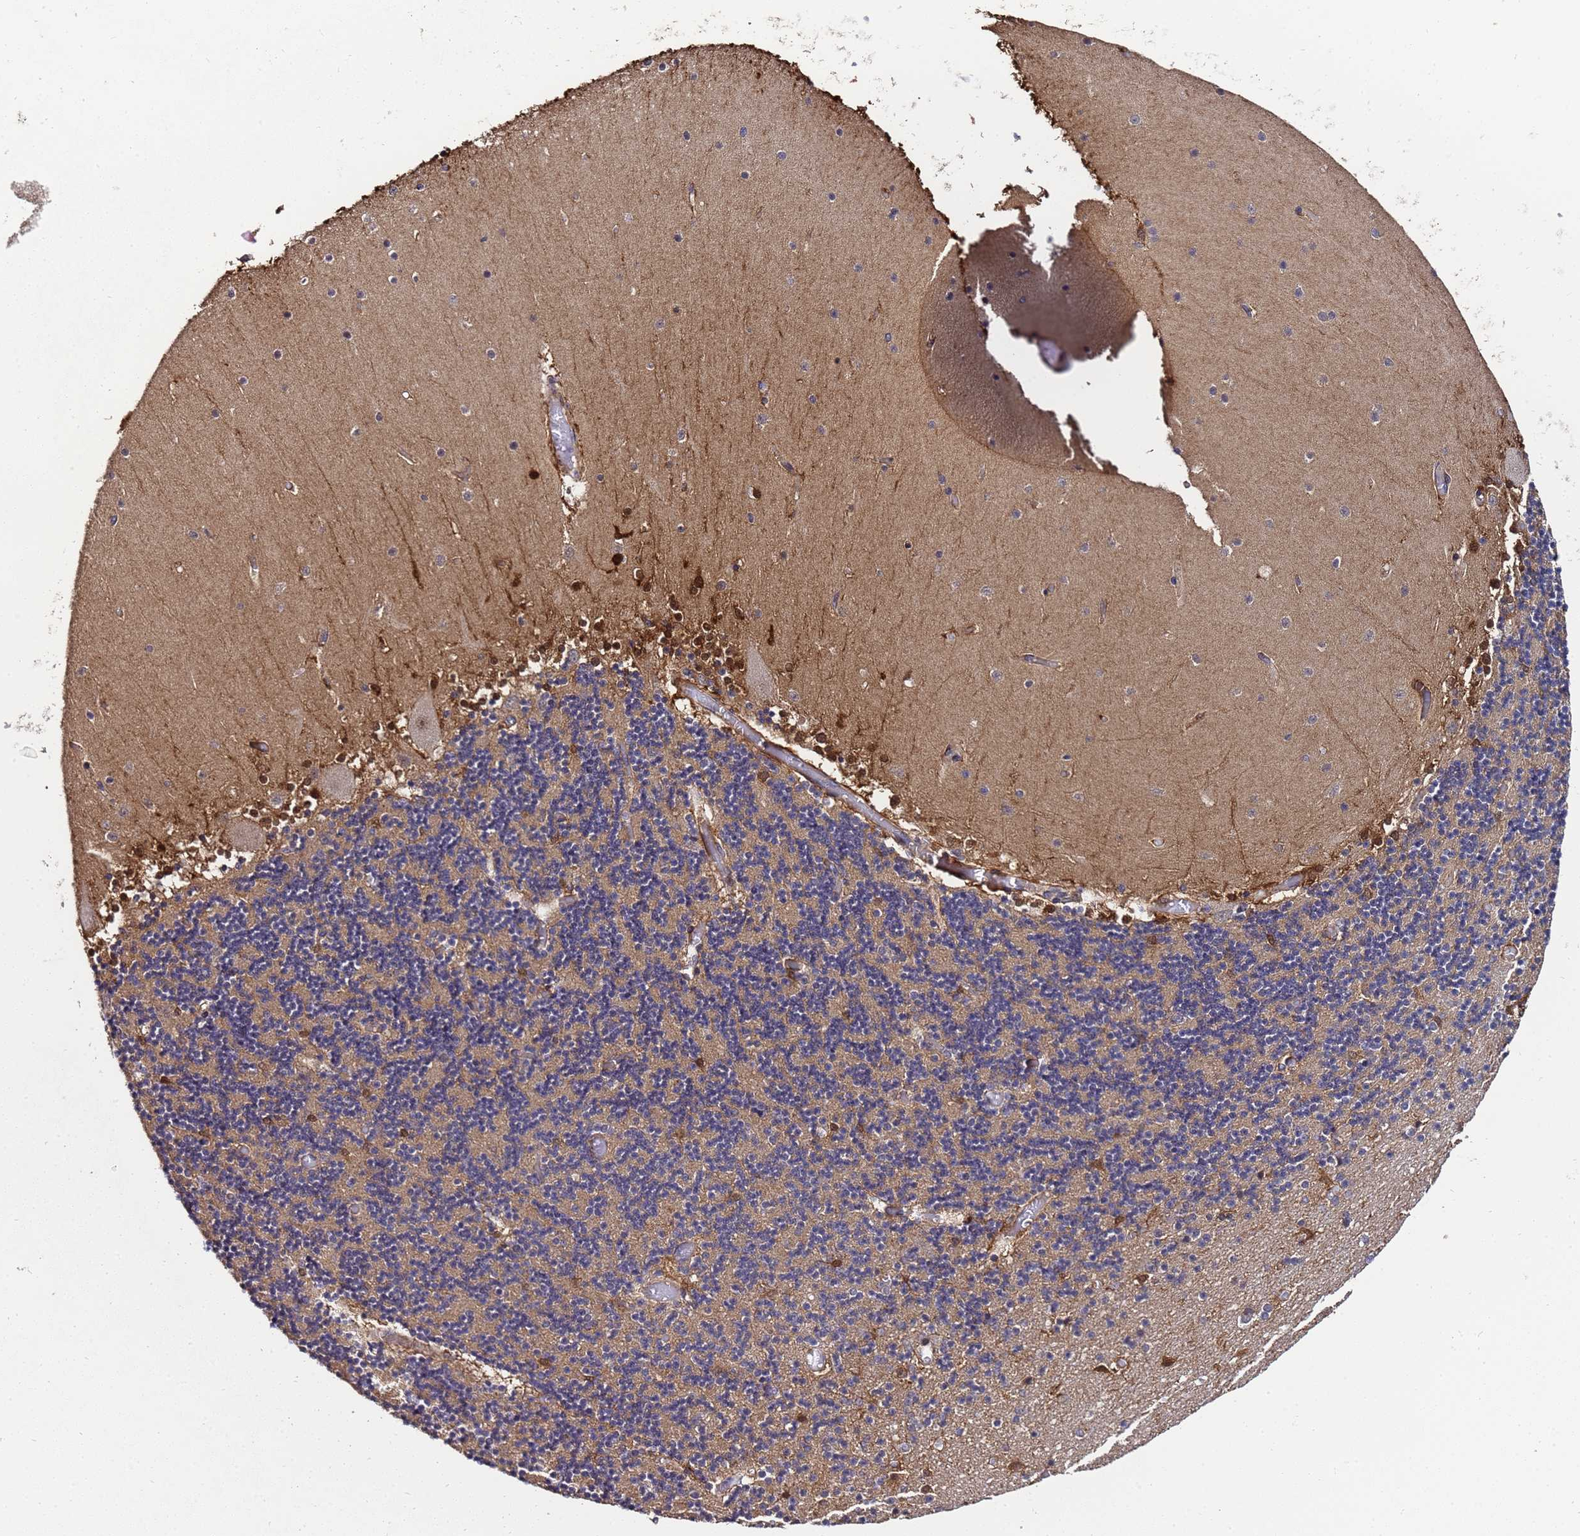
{"staining": {"intensity": "moderate", "quantity": "25%-75%", "location": "cytoplasmic/membranous"}, "tissue": "cerebellum", "cell_type": "Cells in granular layer", "image_type": "normal", "snomed": [{"axis": "morphology", "description": "Normal tissue, NOS"}, {"axis": "topography", "description": "Cerebellum"}], "caption": "Benign cerebellum displays moderate cytoplasmic/membranous positivity in about 25%-75% of cells in granular layer, visualized by immunohistochemistry.", "gene": "GSTCD", "patient": {"sex": "female", "age": 28}}